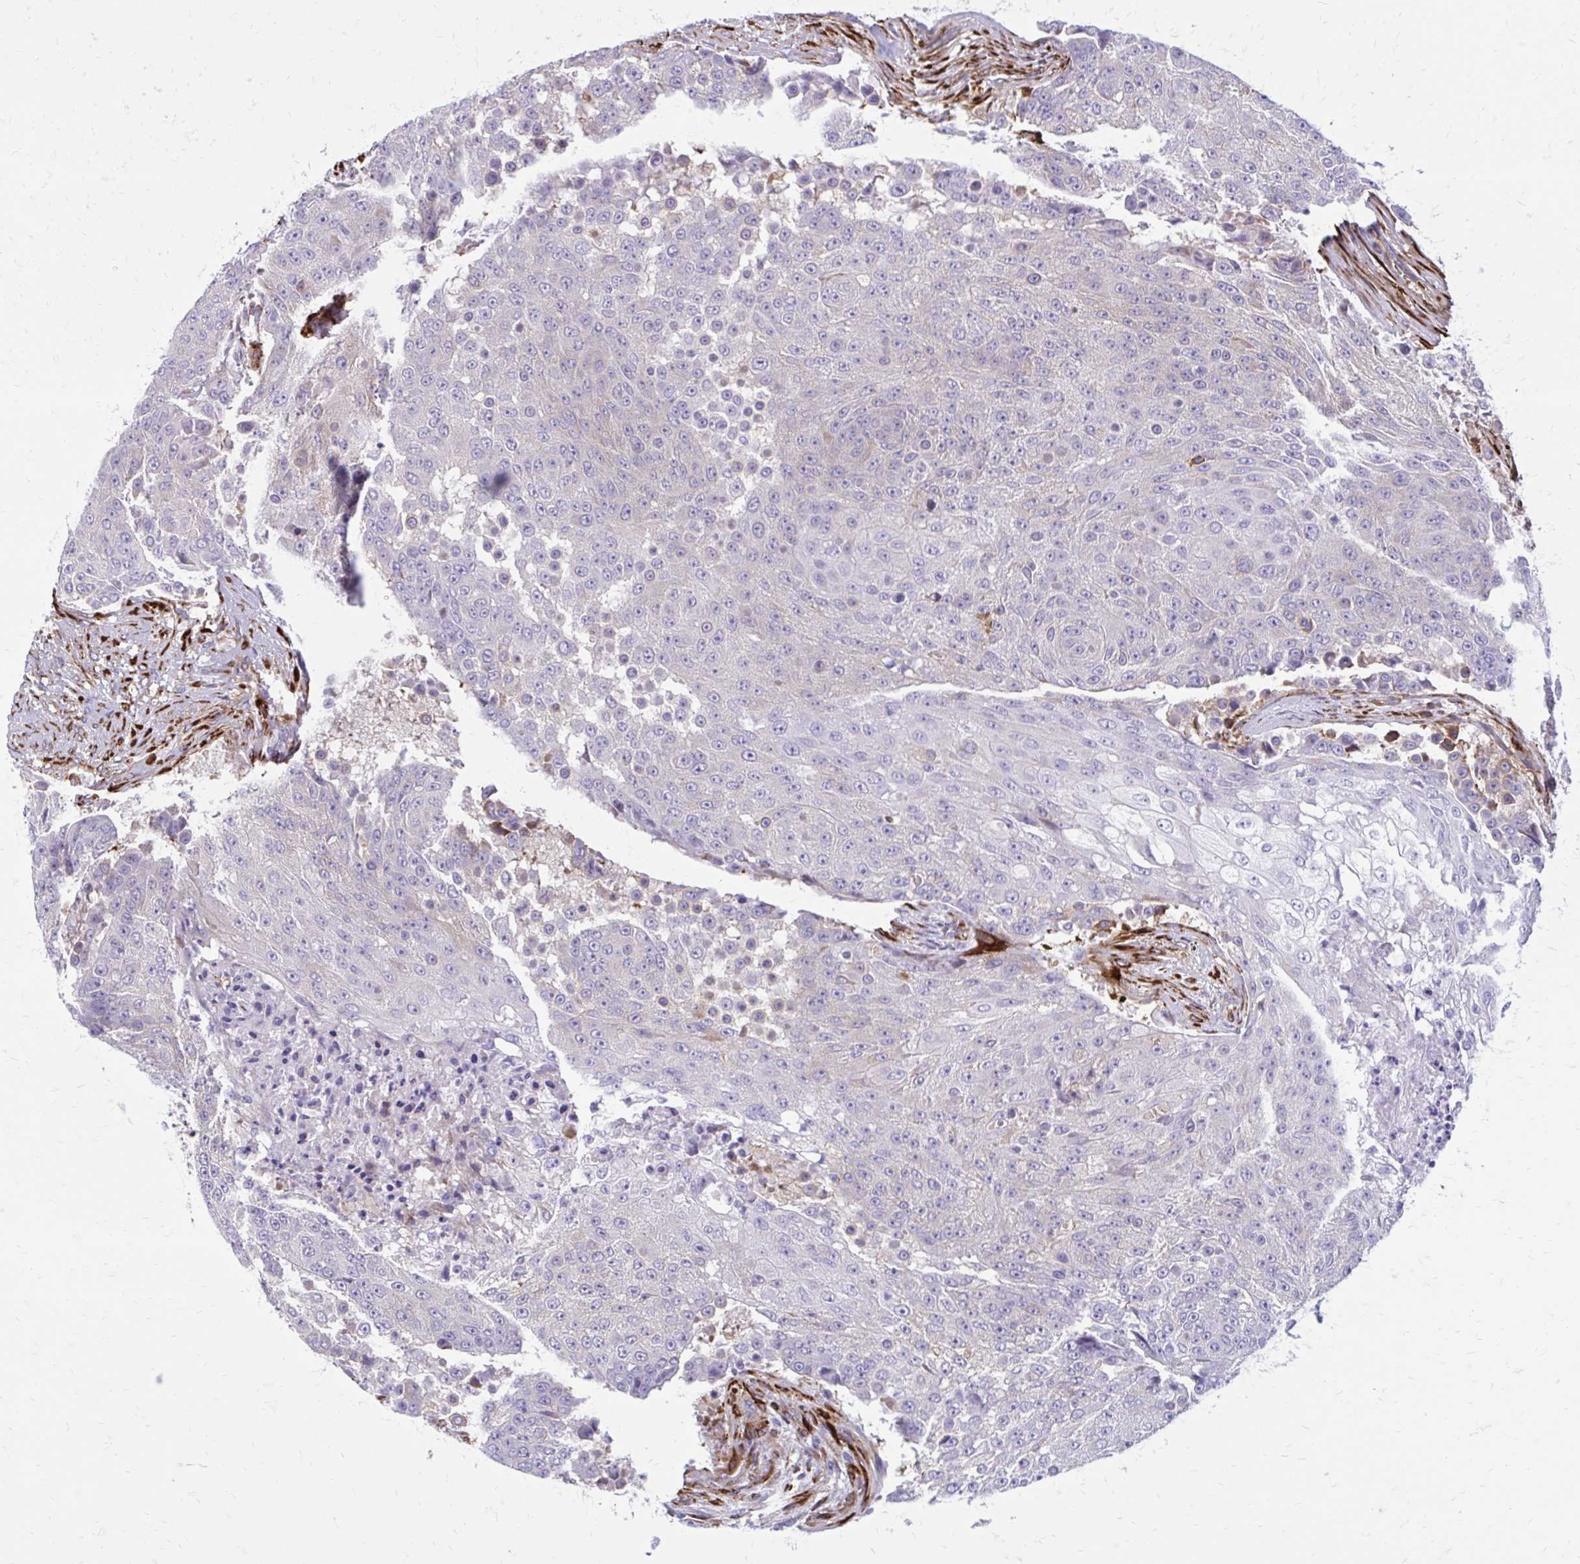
{"staining": {"intensity": "negative", "quantity": "none", "location": "none"}, "tissue": "urothelial cancer", "cell_type": "Tumor cells", "image_type": "cancer", "snomed": [{"axis": "morphology", "description": "Urothelial carcinoma, High grade"}, {"axis": "topography", "description": "Urinary bladder"}], "caption": "Immunohistochemistry (IHC) of human urothelial cancer demonstrates no staining in tumor cells.", "gene": "BEND5", "patient": {"sex": "female", "age": 63}}